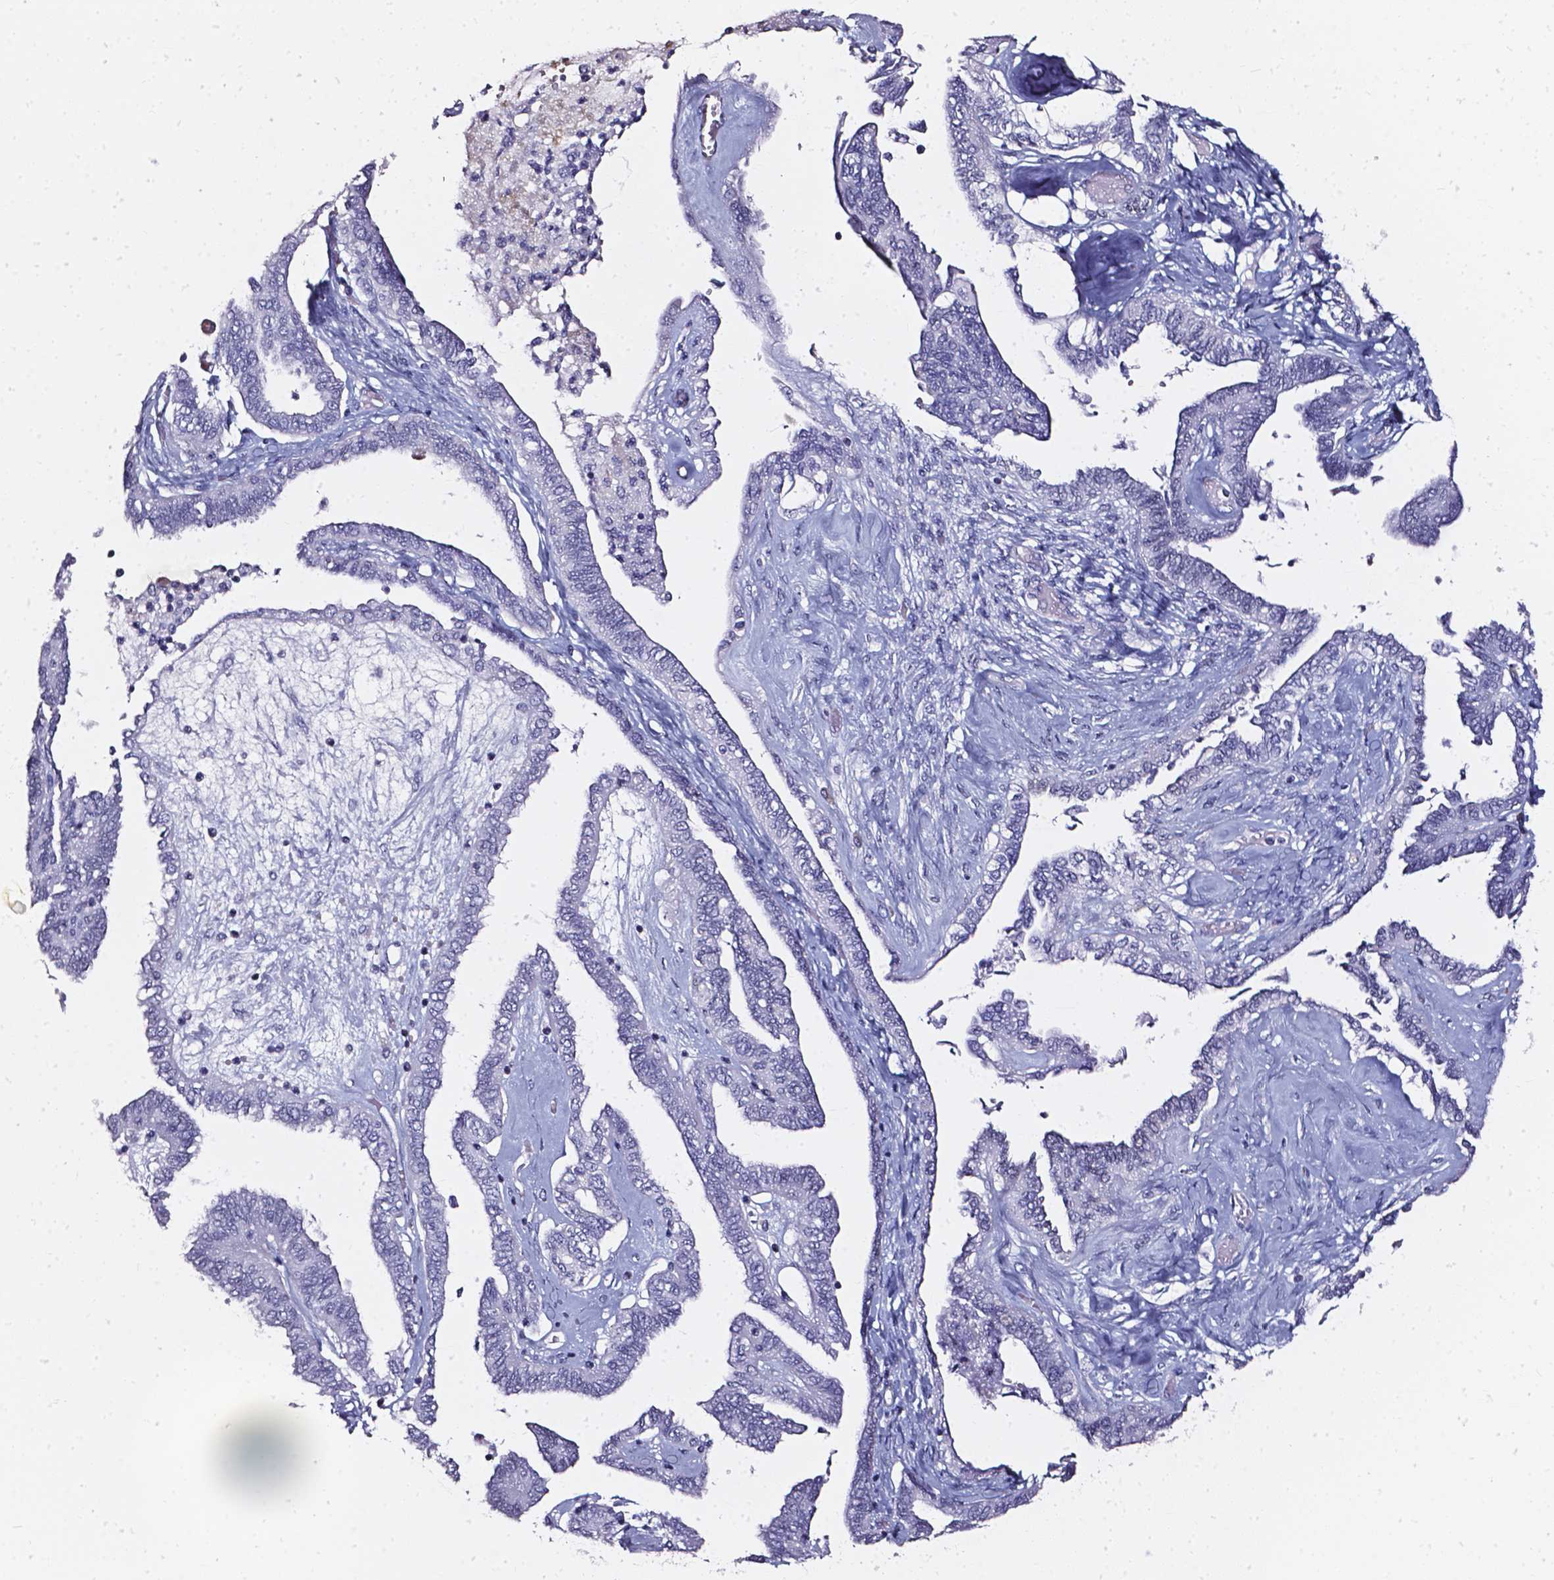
{"staining": {"intensity": "negative", "quantity": "none", "location": "none"}, "tissue": "ovarian cancer", "cell_type": "Tumor cells", "image_type": "cancer", "snomed": [{"axis": "morphology", "description": "Carcinoma, endometroid"}, {"axis": "topography", "description": "Ovary"}], "caption": "Tumor cells are negative for protein expression in human endometroid carcinoma (ovarian).", "gene": "AKR1B10", "patient": {"sex": "female", "age": 70}}